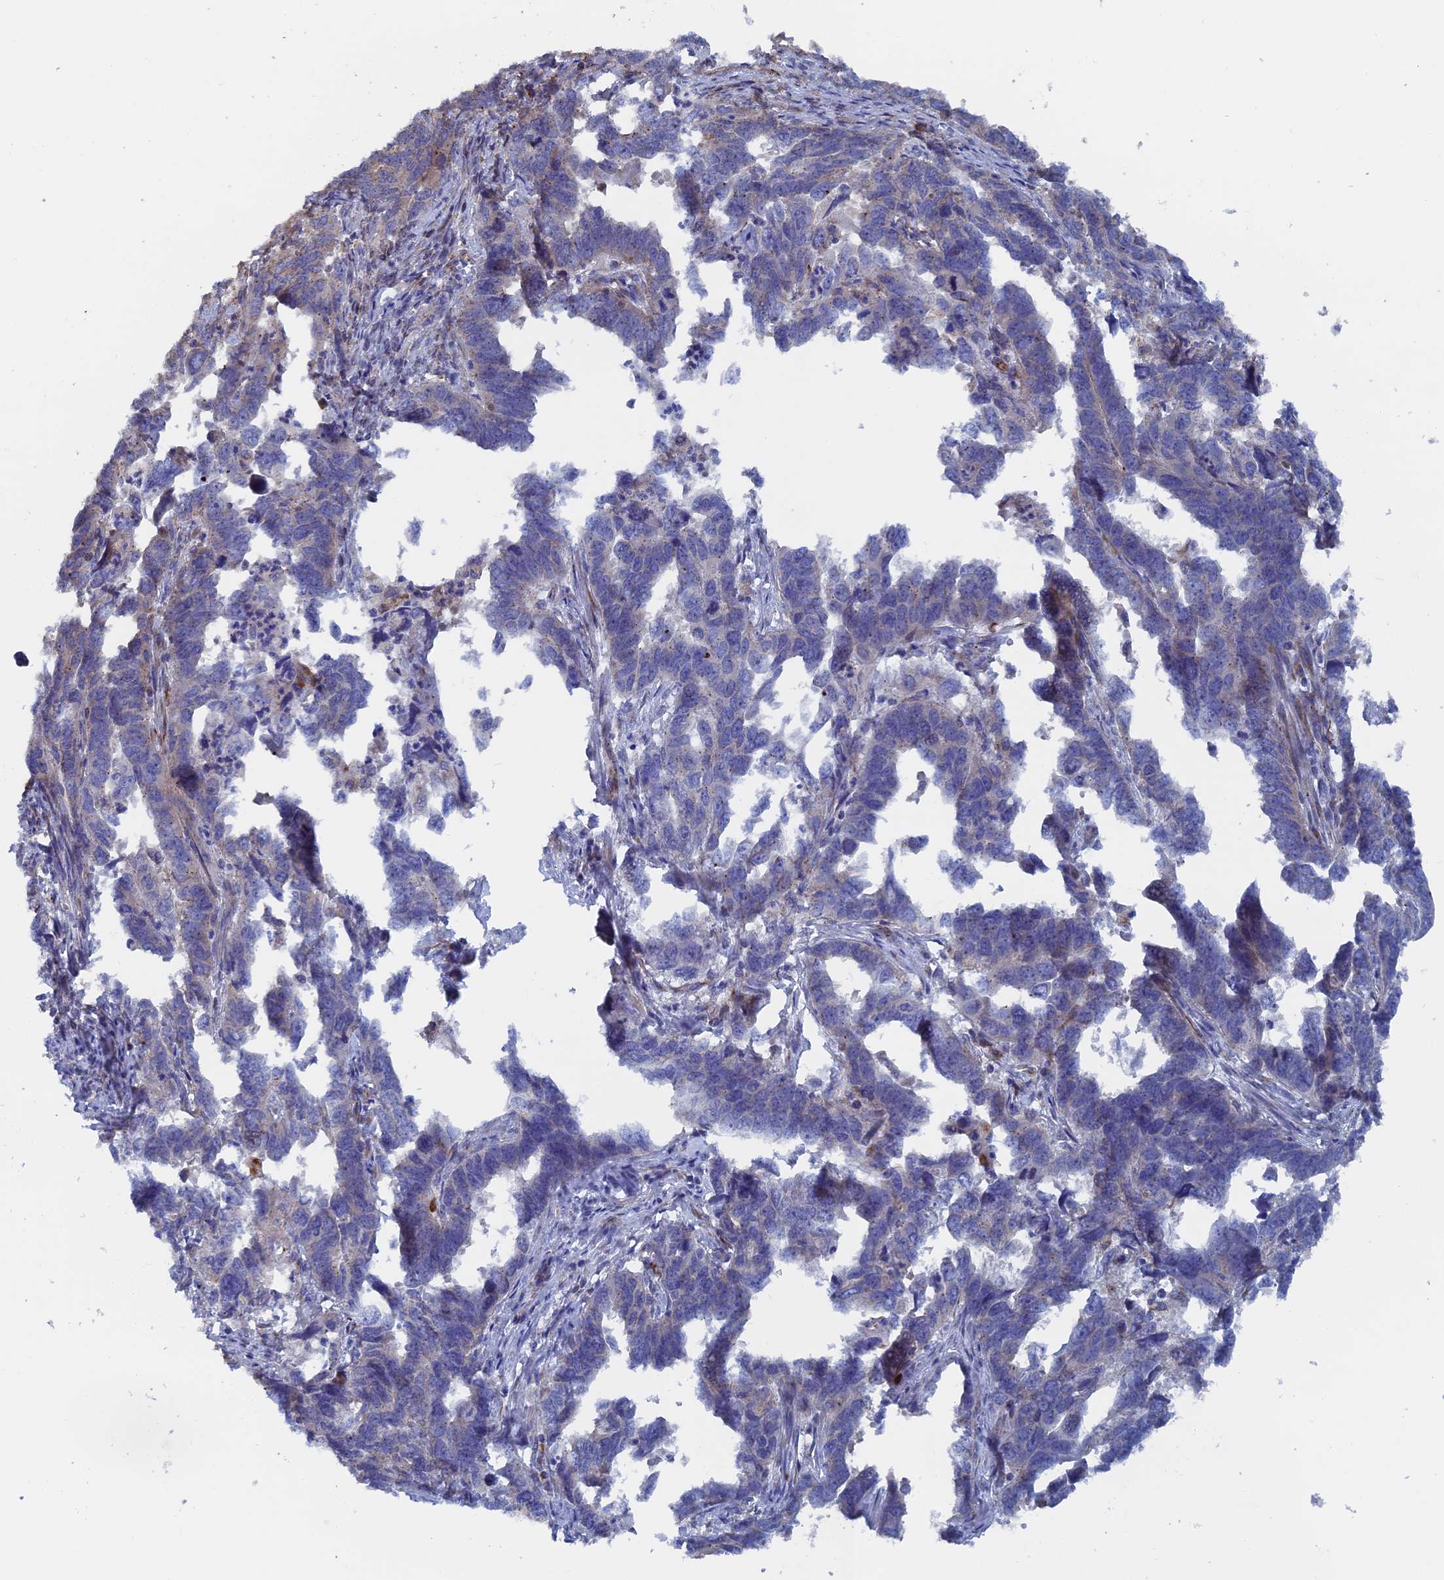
{"staining": {"intensity": "moderate", "quantity": "<25%", "location": "cytoplasmic/membranous"}, "tissue": "endometrial cancer", "cell_type": "Tumor cells", "image_type": "cancer", "snomed": [{"axis": "morphology", "description": "Adenocarcinoma, NOS"}, {"axis": "topography", "description": "Endometrium"}], "caption": "Tumor cells display low levels of moderate cytoplasmic/membranous expression in about <25% of cells in endometrial cancer (adenocarcinoma). (brown staining indicates protein expression, while blue staining denotes nuclei).", "gene": "SMG9", "patient": {"sex": "female", "age": 65}}